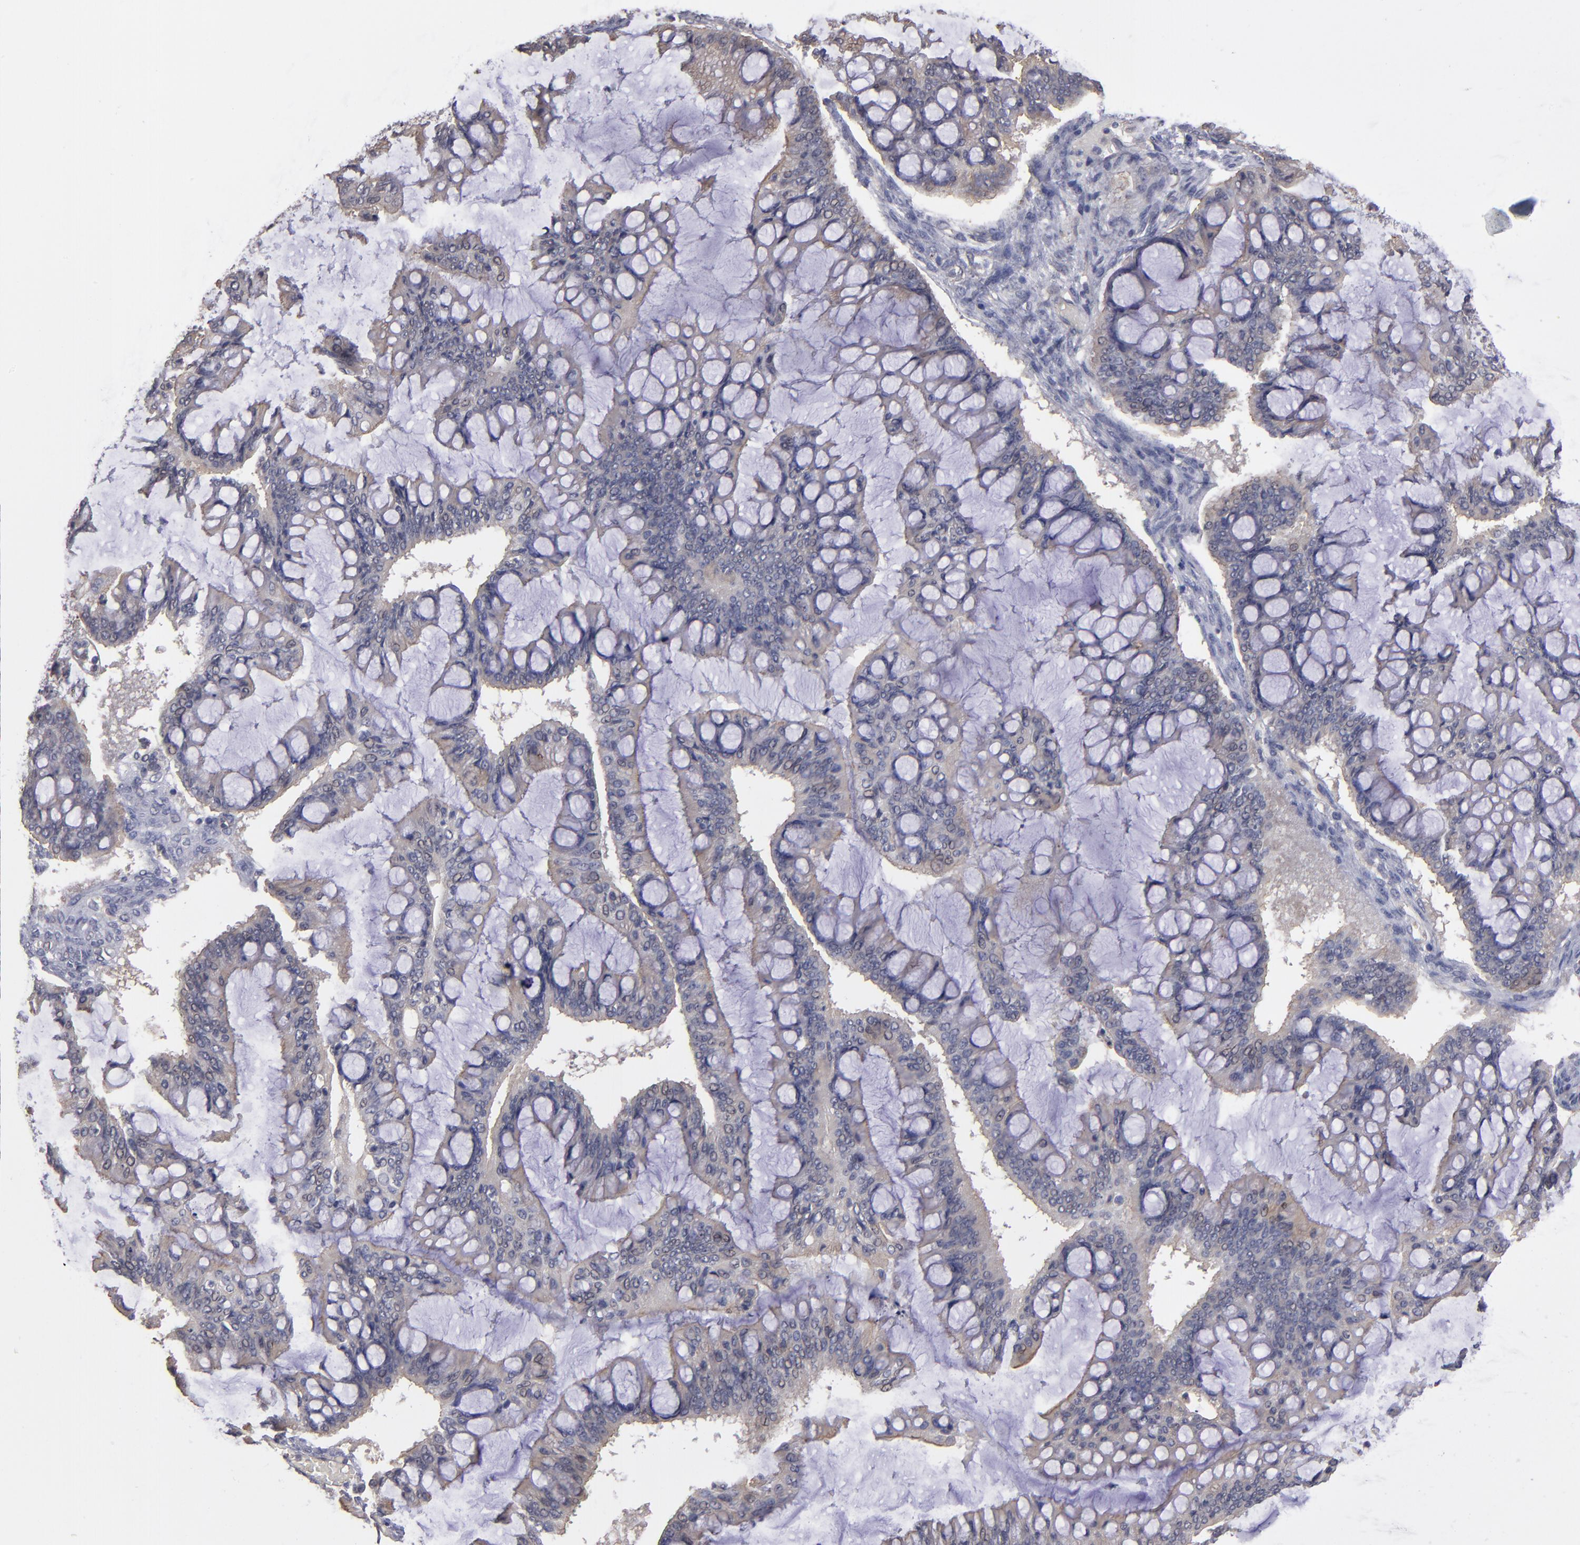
{"staining": {"intensity": "weak", "quantity": ">75%", "location": "cytoplasmic/membranous"}, "tissue": "ovarian cancer", "cell_type": "Tumor cells", "image_type": "cancer", "snomed": [{"axis": "morphology", "description": "Cystadenocarcinoma, mucinous, NOS"}, {"axis": "topography", "description": "Ovary"}], "caption": "Weak cytoplasmic/membranous expression for a protein is identified in about >75% of tumor cells of mucinous cystadenocarcinoma (ovarian) using immunohistochemistry.", "gene": "NDRG2", "patient": {"sex": "female", "age": 73}}